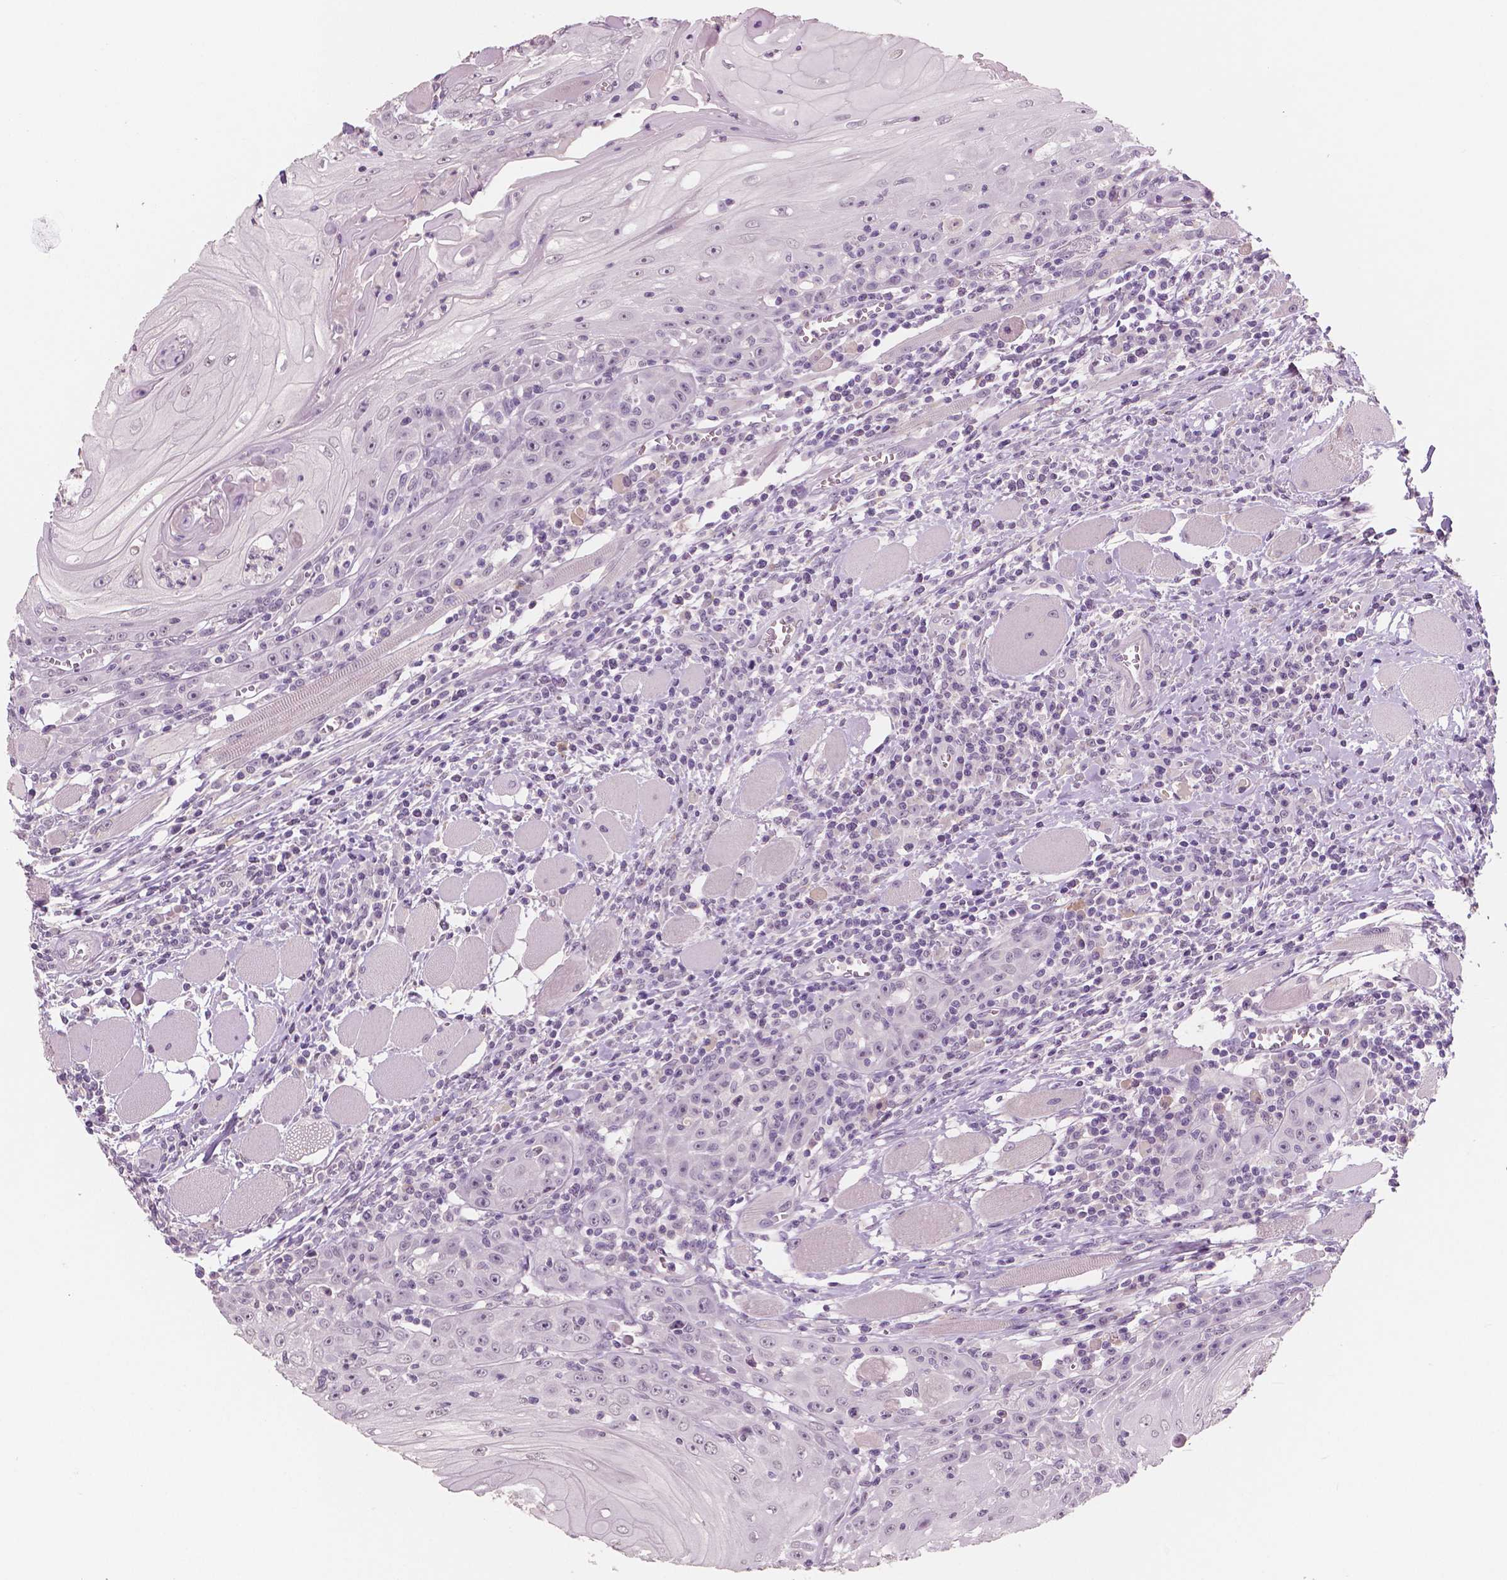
{"staining": {"intensity": "negative", "quantity": "none", "location": "none"}, "tissue": "head and neck cancer", "cell_type": "Tumor cells", "image_type": "cancer", "snomed": [{"axis": "morphology", "description": "Squamous cell carcinoma, NOS"}, {"axis": "topography", "description": "Head-Neck"}], "caption": "Immunohistochemical staining of head and neck cancer (squamous cell carcinoma) exhibits no significant staining in tumor cells.", "gene": "NECAB1", "patient": {"sex": "male", "age": 52}}